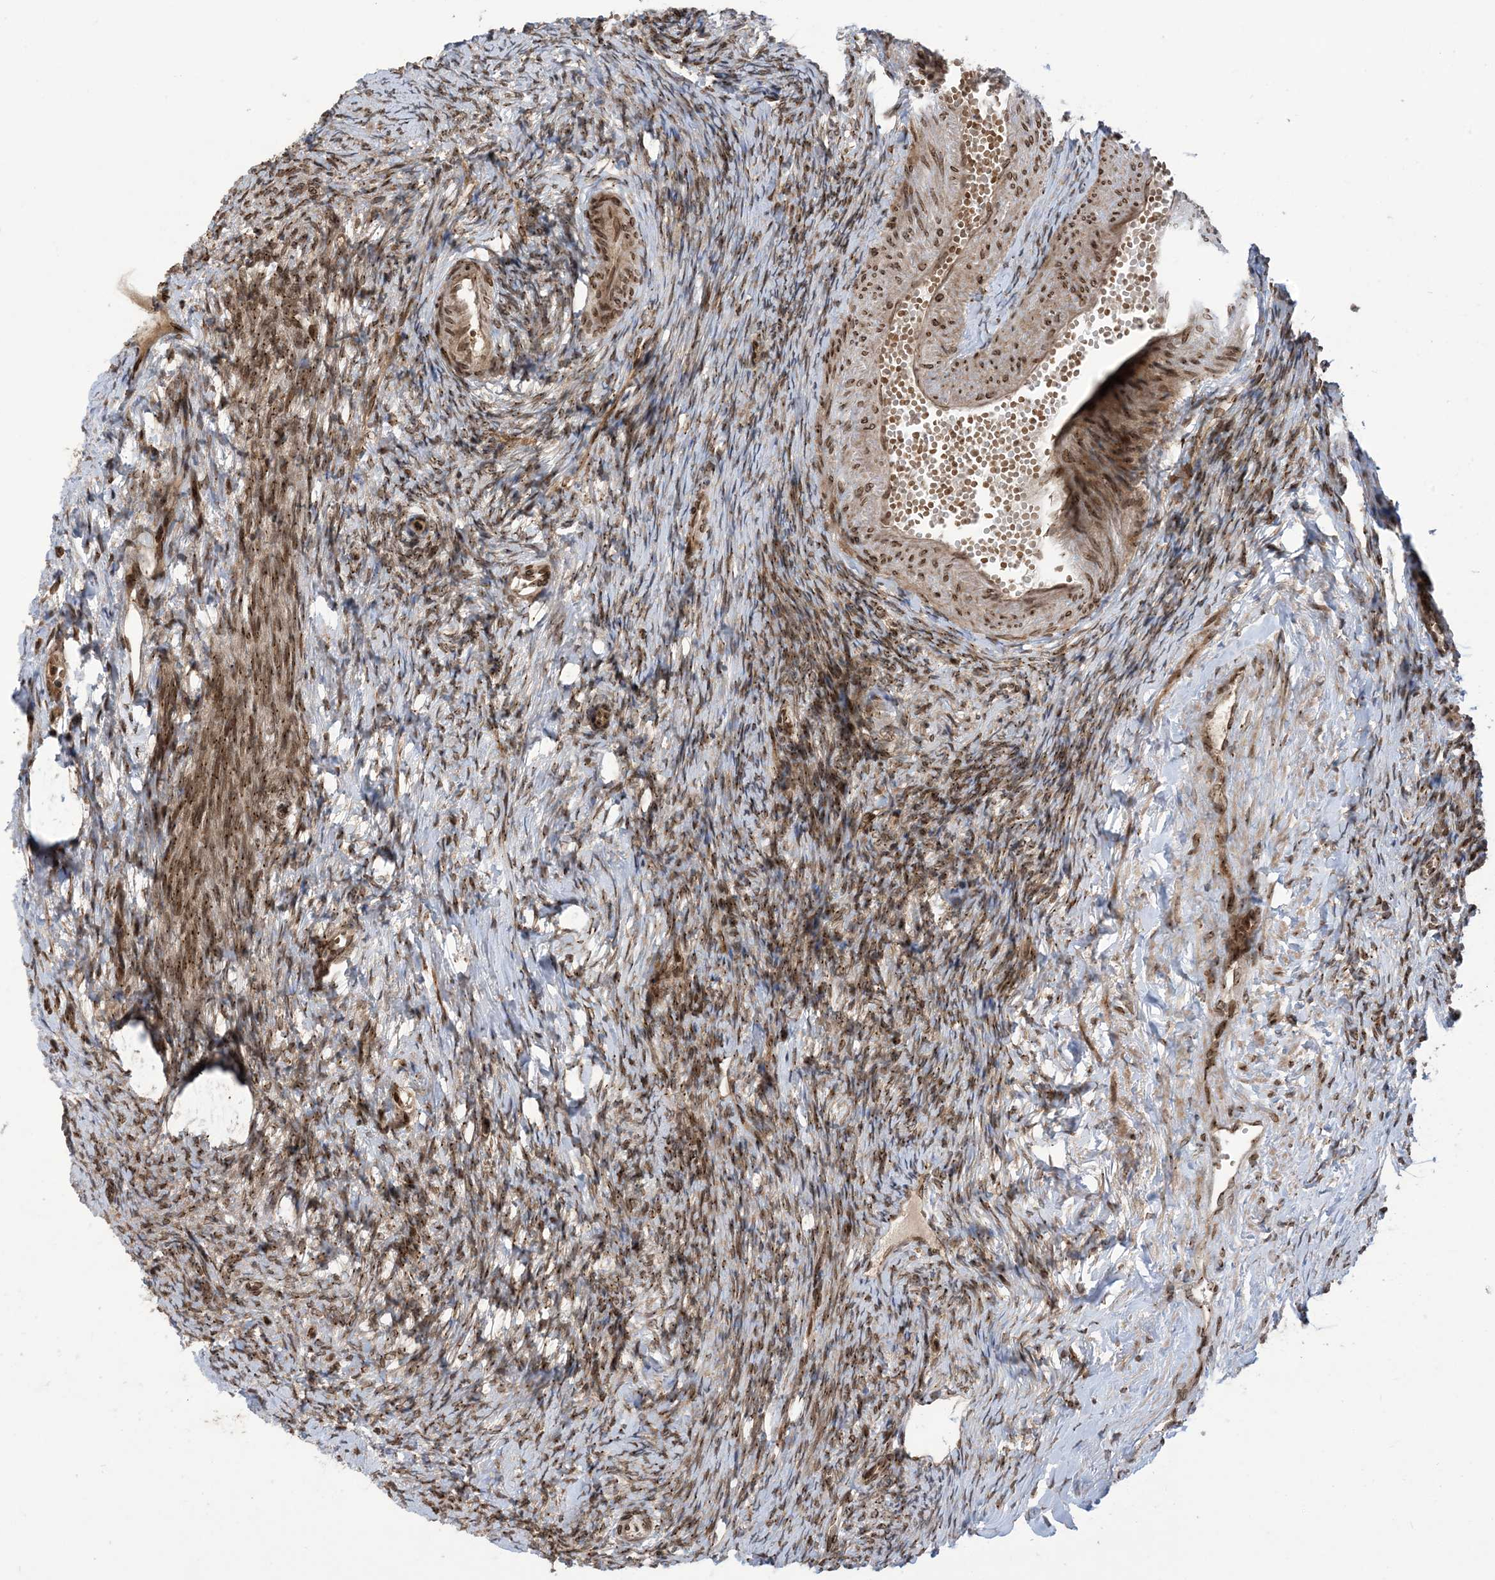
{"staining": {"intensity": "moderate", "quantity": "25%-75%", "location": "cytoplasmic/membranous,nuclear"}, "tissue": "ovary", "cell_type": "Ovarian stroma cells", "image_type": "normal", "snomed": [{"axis": "morphology", "description": "Normal tissue, NOS"}, {"axis": "morphology", "description": "Cyst, NOS"}, {"axis": "topography", "description": "Ovary"}], "caption": "Human ovary stained for a protein (brown) demonstrates moderate cytoplasmic/membranous,nuclear positive staining in approximately 25%-75% of ovarian stroma cells.", "gene": "CASP4", "patient": {"sex": "female", "age": 33}}